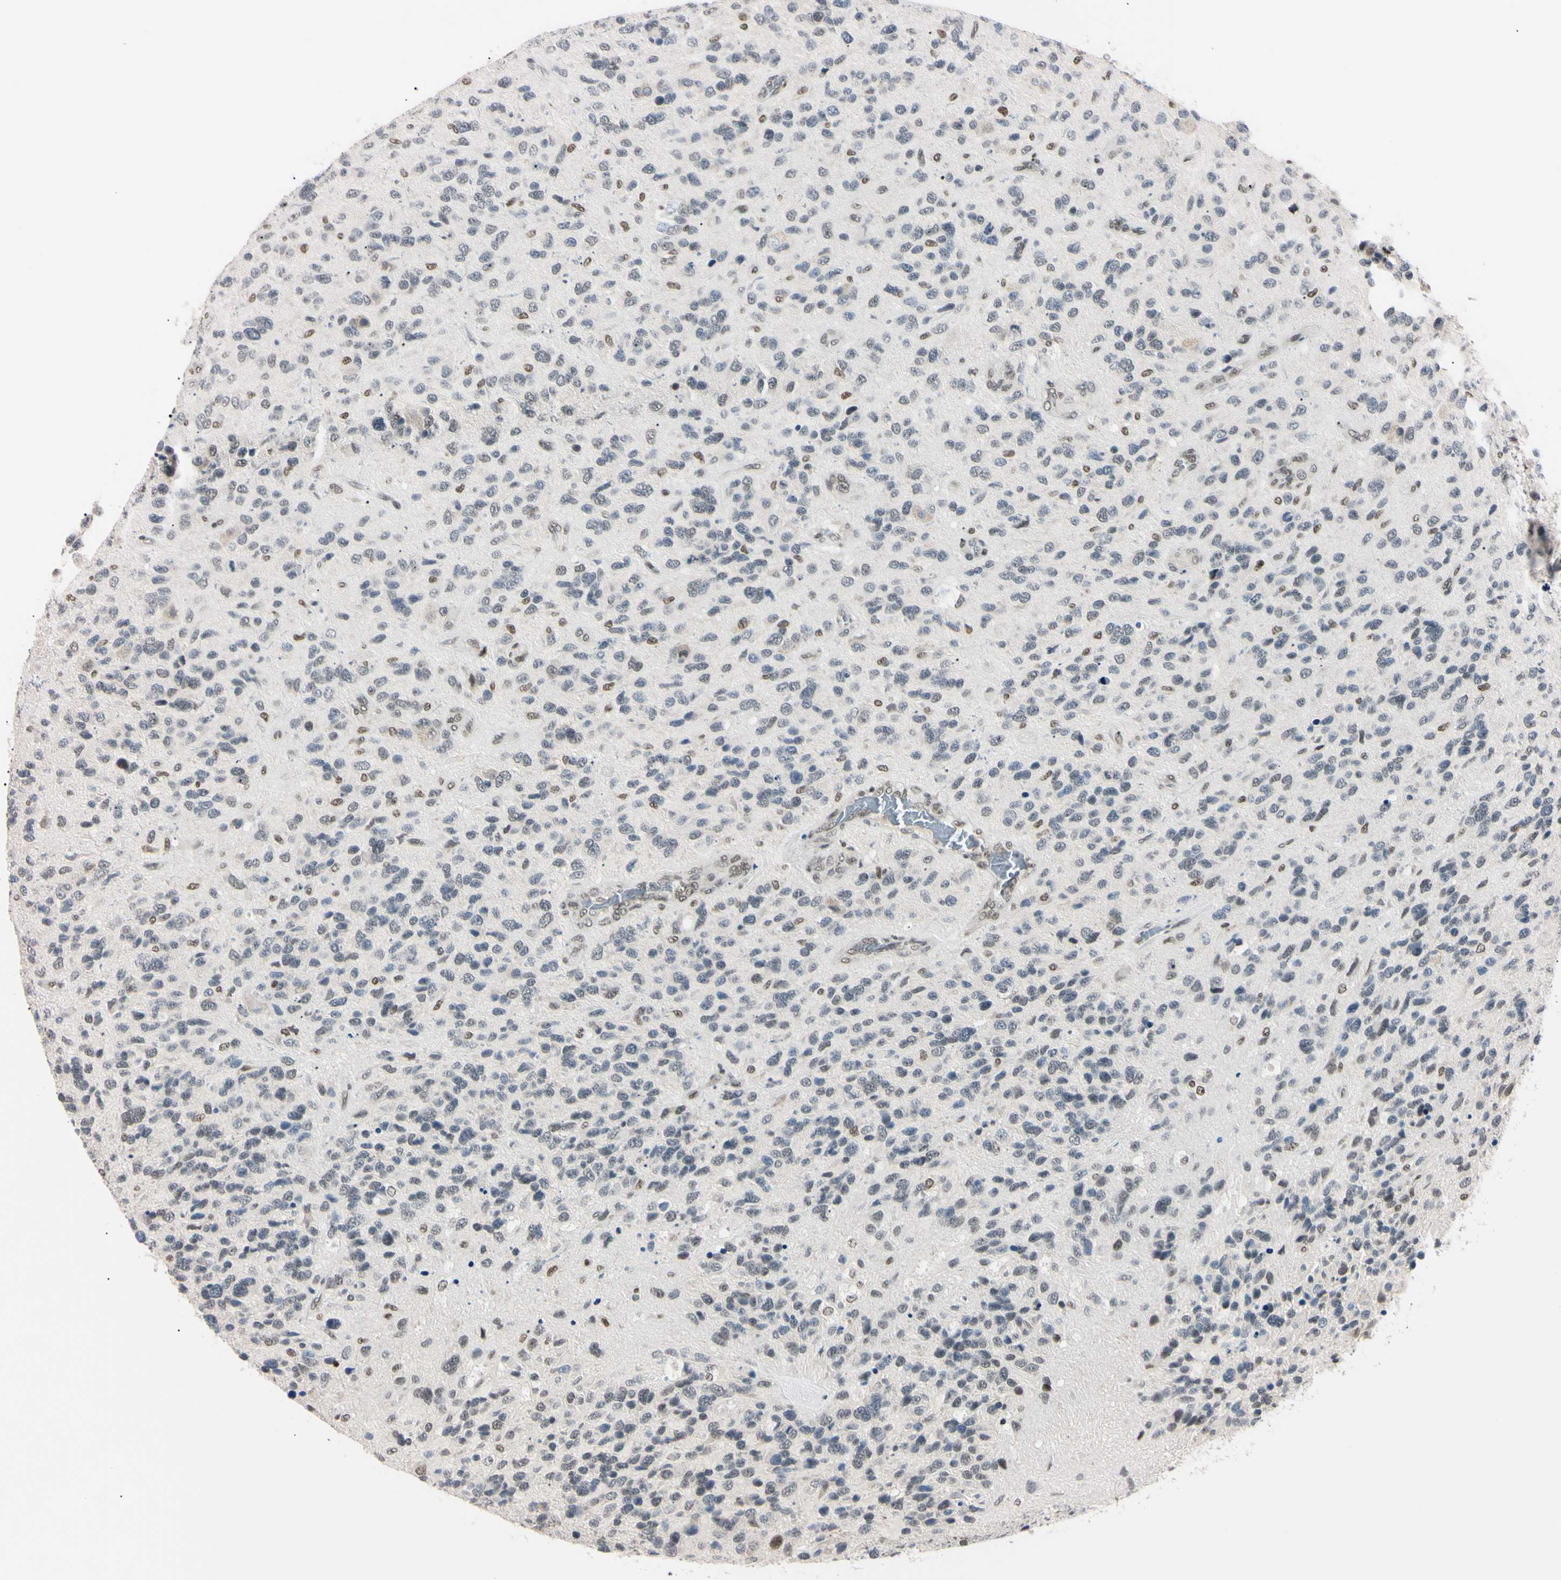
{"staining": {"intensity": "negative", "quantity": "none", "location": "none"}, "tissue": "glioma", "cell_type": "Tumor cells", "image_type": "cancer", "snomed": [{"axis": "morphology", "description": "Glioma, malignant, High grade"}, {"axis": "topography", "description": "Brain"}], "caption": "An immunohistochemistry (IHC) histopathology image of glioma is shown. There is no staining in tumor cells of glioma.", "gene": "C1orf174", "patient": {"sex": "female", "age": 58}}